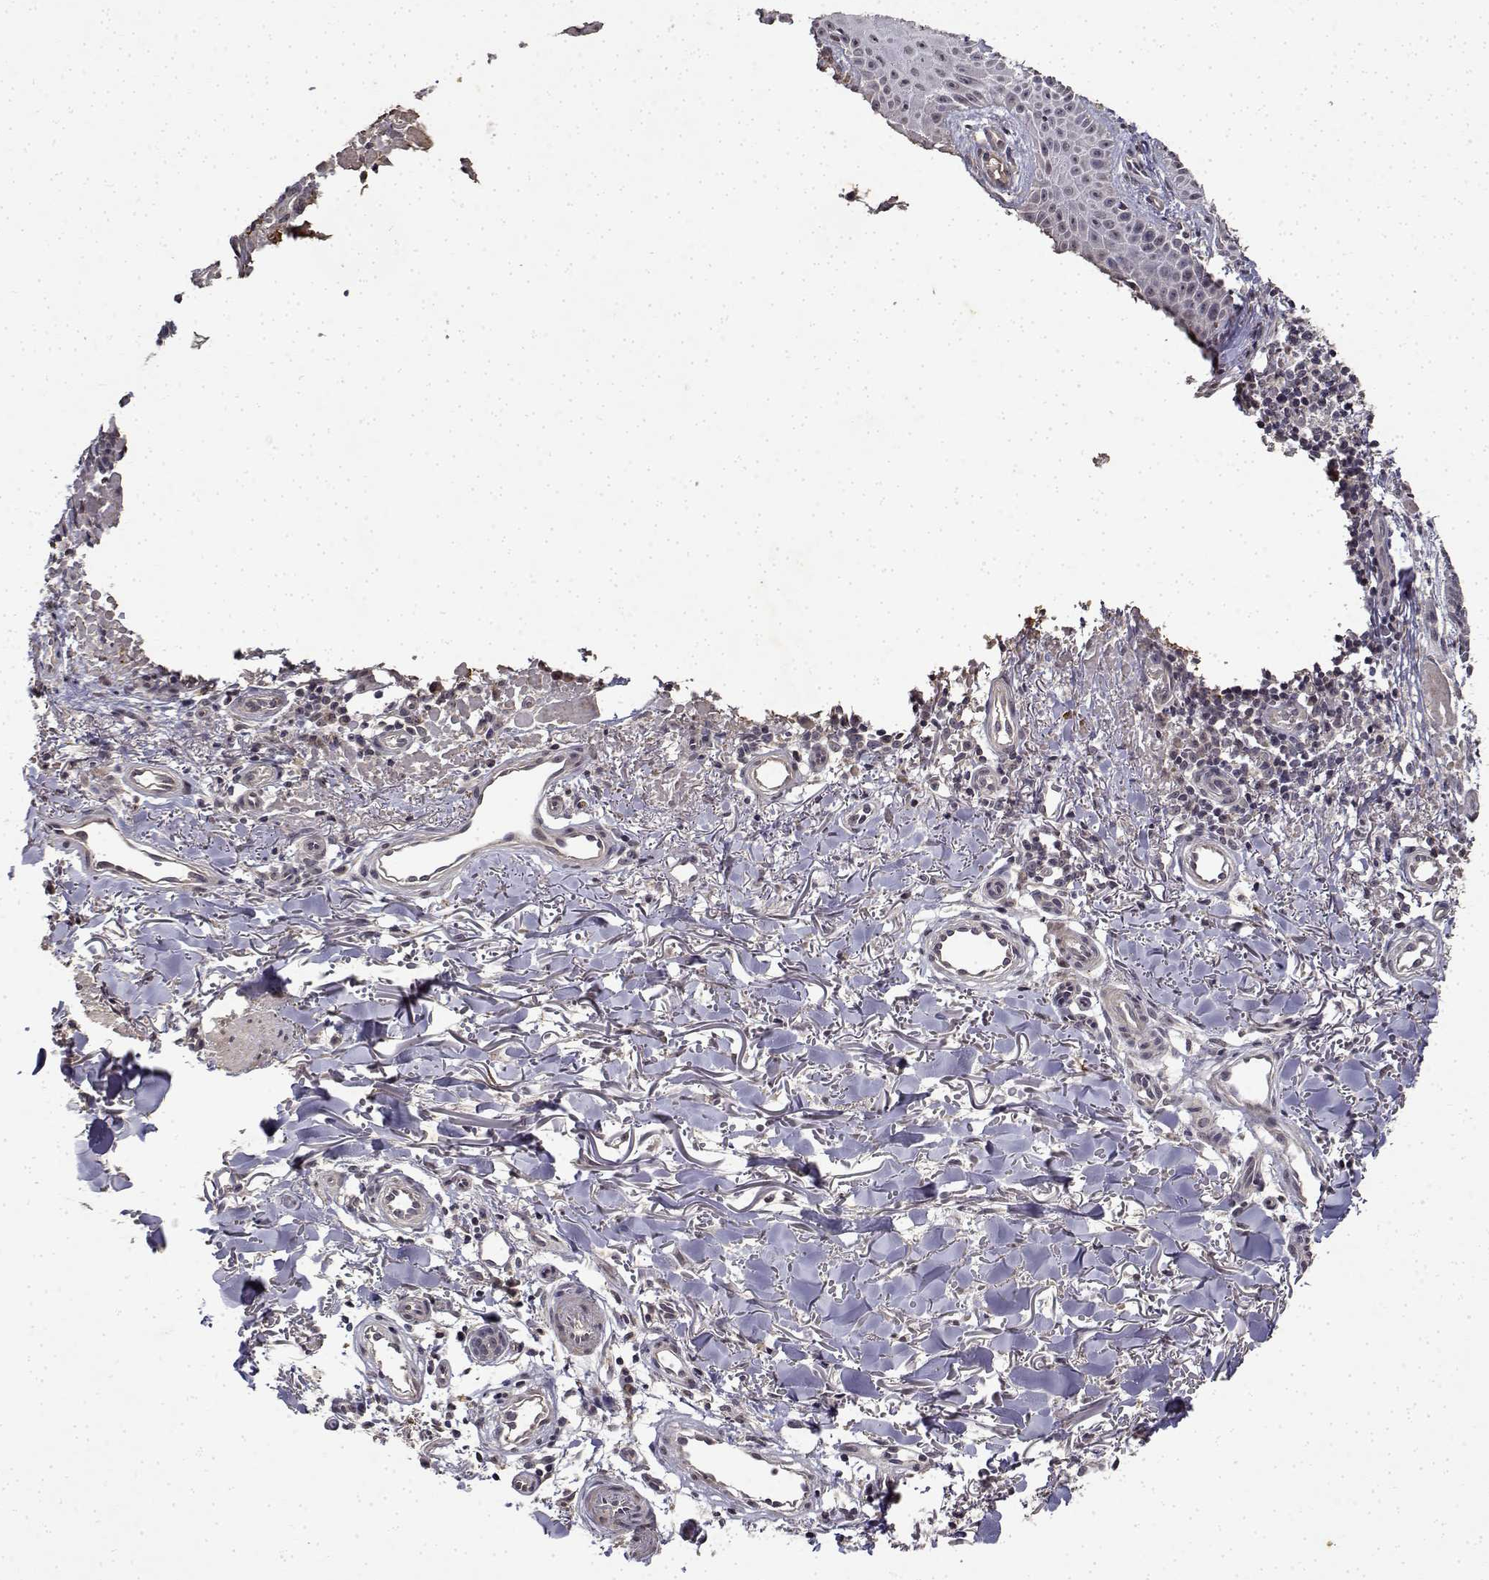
{"staining": {"intensity": "negative", "quantity": "none", "location": "none"}, "tissue": "skin cancer", "cell_type": "Tumor cells", "image_type": "cancer", "snomed": [{"axis": "morphology", "description": "Basal cell carcinoma"}, {"axis": "topography", "description": "Skin"}], "caption": "Image shows no protein positivity in tumor cells of skin basal cell carcinoma tissue.", "gene": "BDNF", "patient": {"sex": "male", "age": 88}}